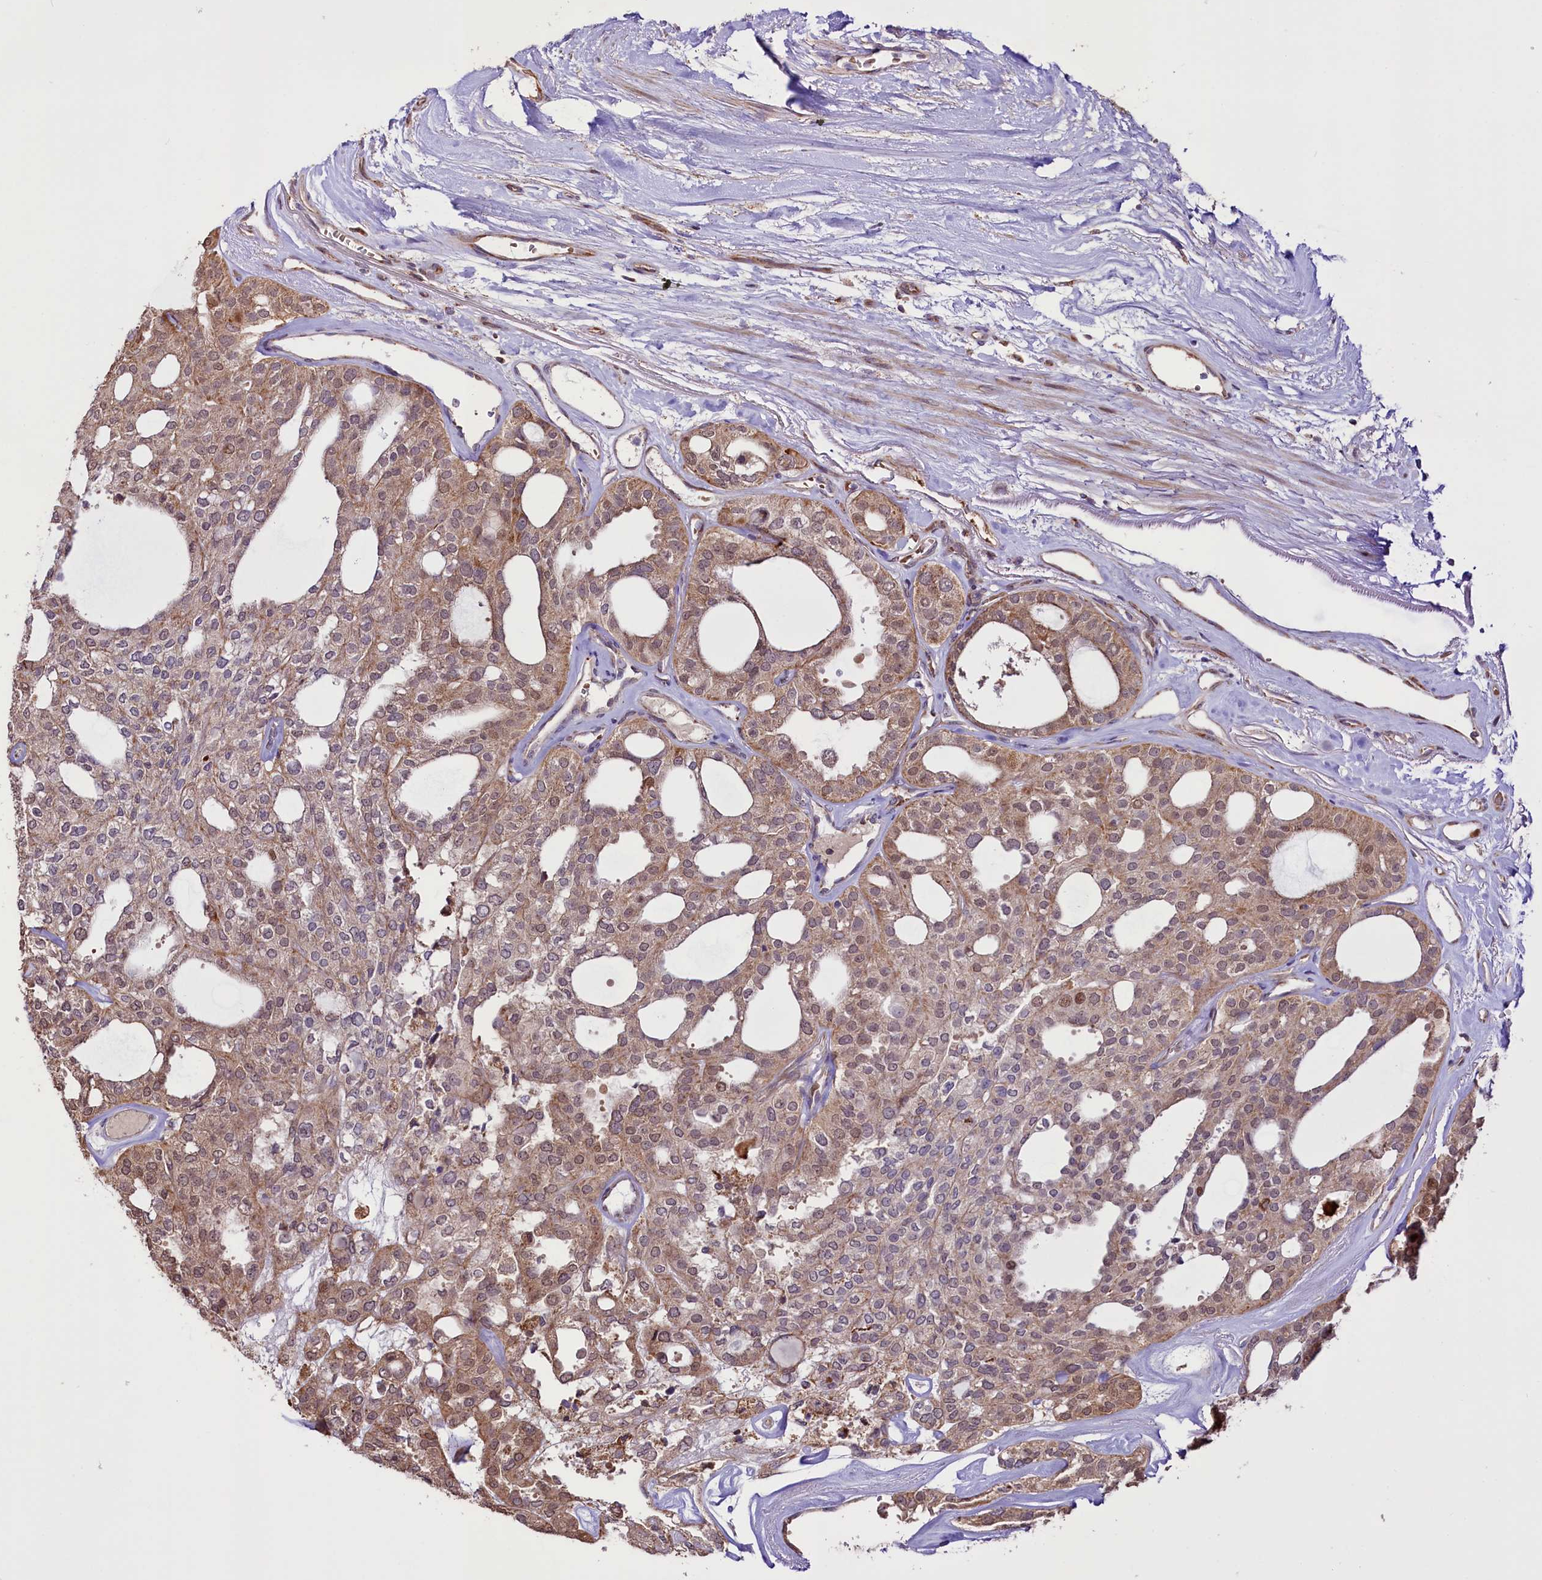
{"staining": {"intensity": "moderate", "quantity": ">75%", "location": "cytoplasmic/membranous,nuclear"}, "tissue": "thyroid cancer", "cell_type": "Tumor cells", "image_type": "cancer", "snomed": [{"axis": "morphology", "description": "Follicular adenoma carcinoma, NOS"}, {"axis": "topography", "description": "Thyroid gland"}], "caption": "Moderate cytoplasmic/membranous and nuclear positivity for a protein is present in approximately >75% of tumor cells of thyroid cancer using IHC.", "gene": "ST7", "patient": {"sex": "male", "age": 75}}